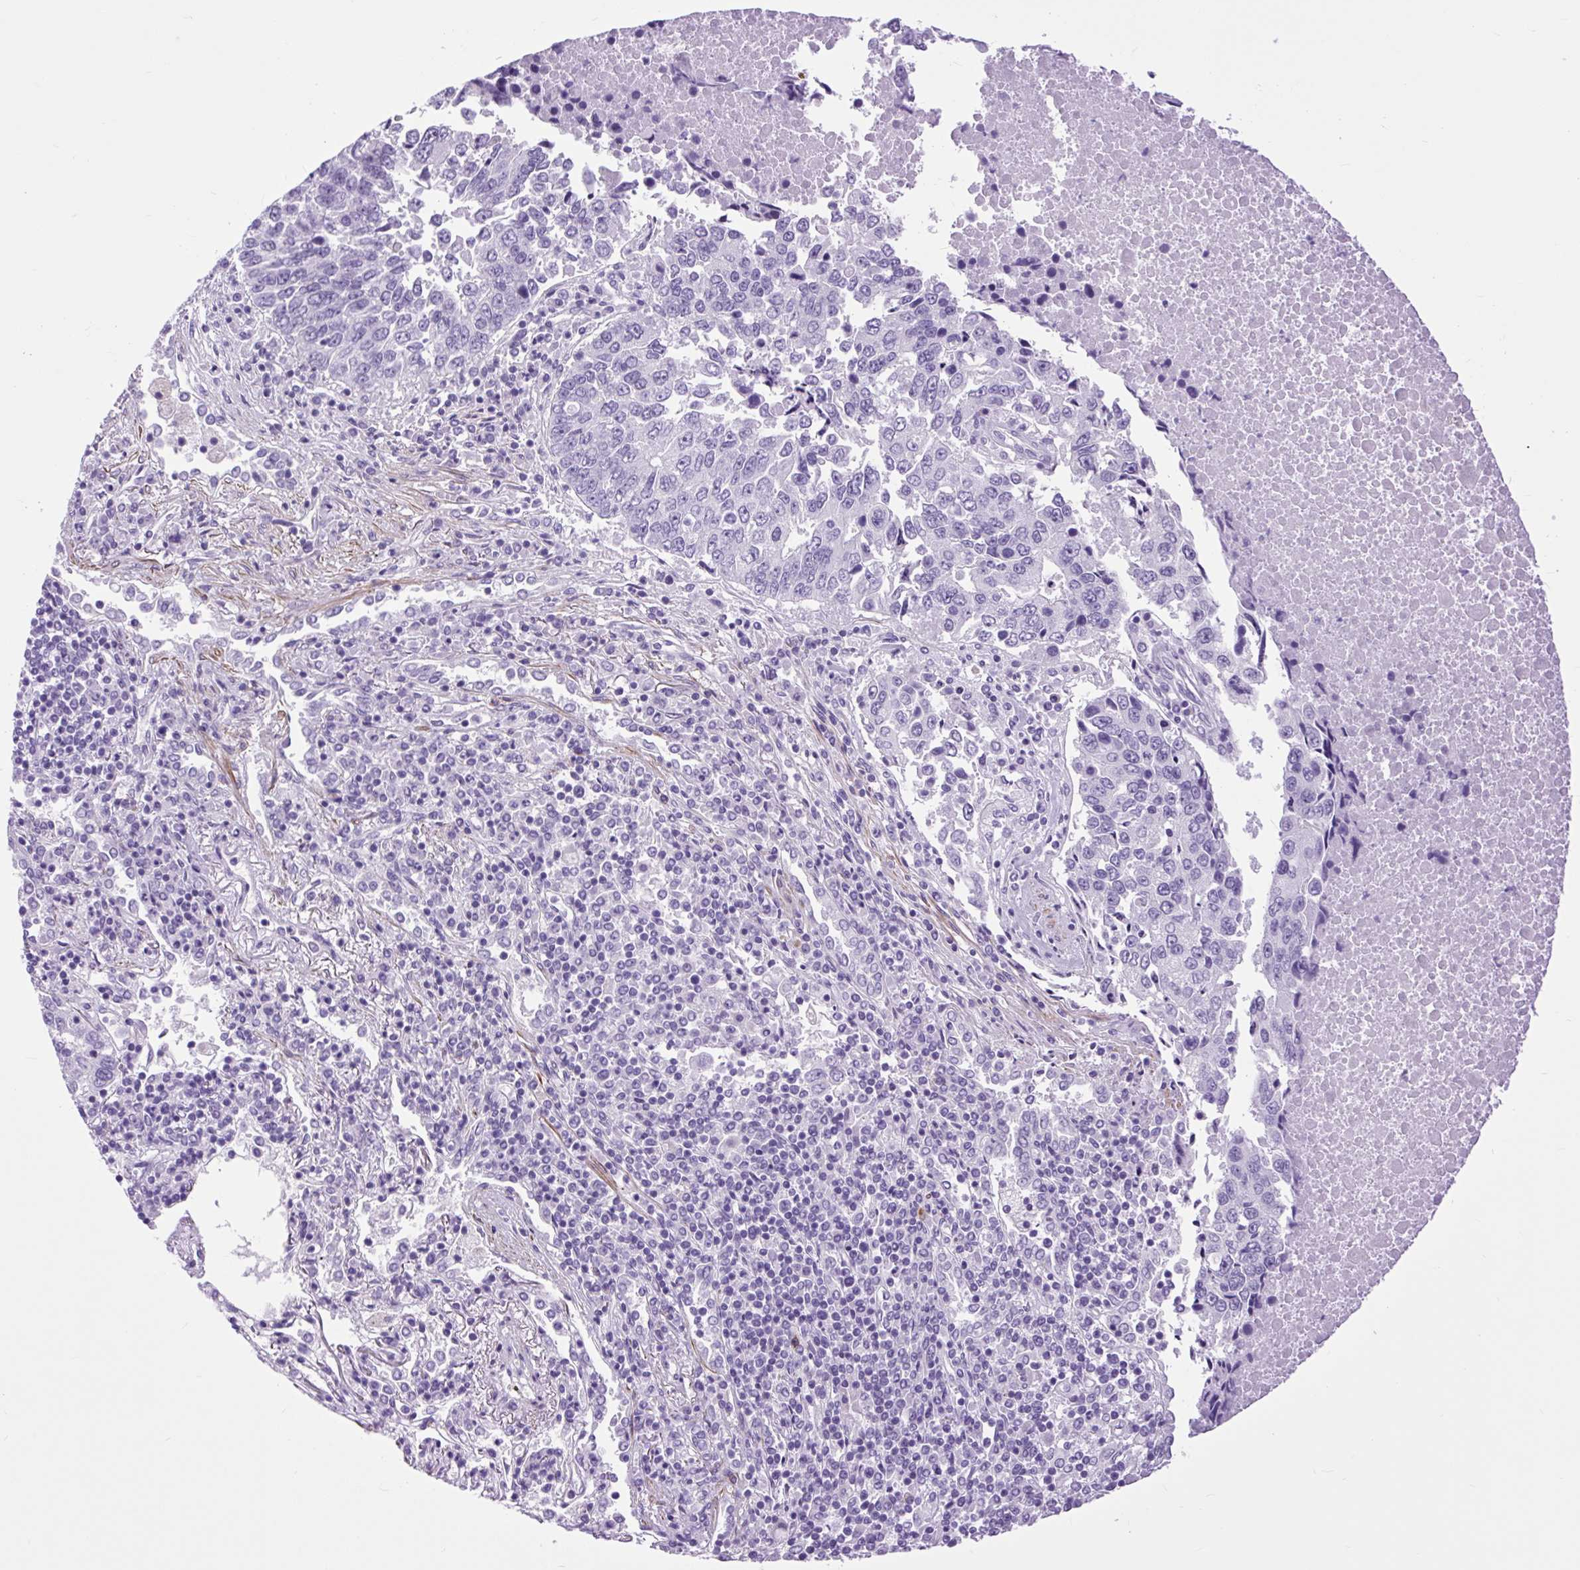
{"staining": {"intensity": "negative", "quantity": "none", "location": "none"}, "tissue": "lung cancer", "cell_type": "Tumor cells", "image_type": "cancer", "snomed": [{"axis": "morphology", "description": "Squamous cell carcinoma, NOS"}, {"axis": "topography", "description": "Lung"}], "caption": "Immunohistochemistry of lung squamous cell carcinoma exhibits no positivity in tumor cells.", "gene": "DPP6", "patient": {"sex": "female", "age": 66}}